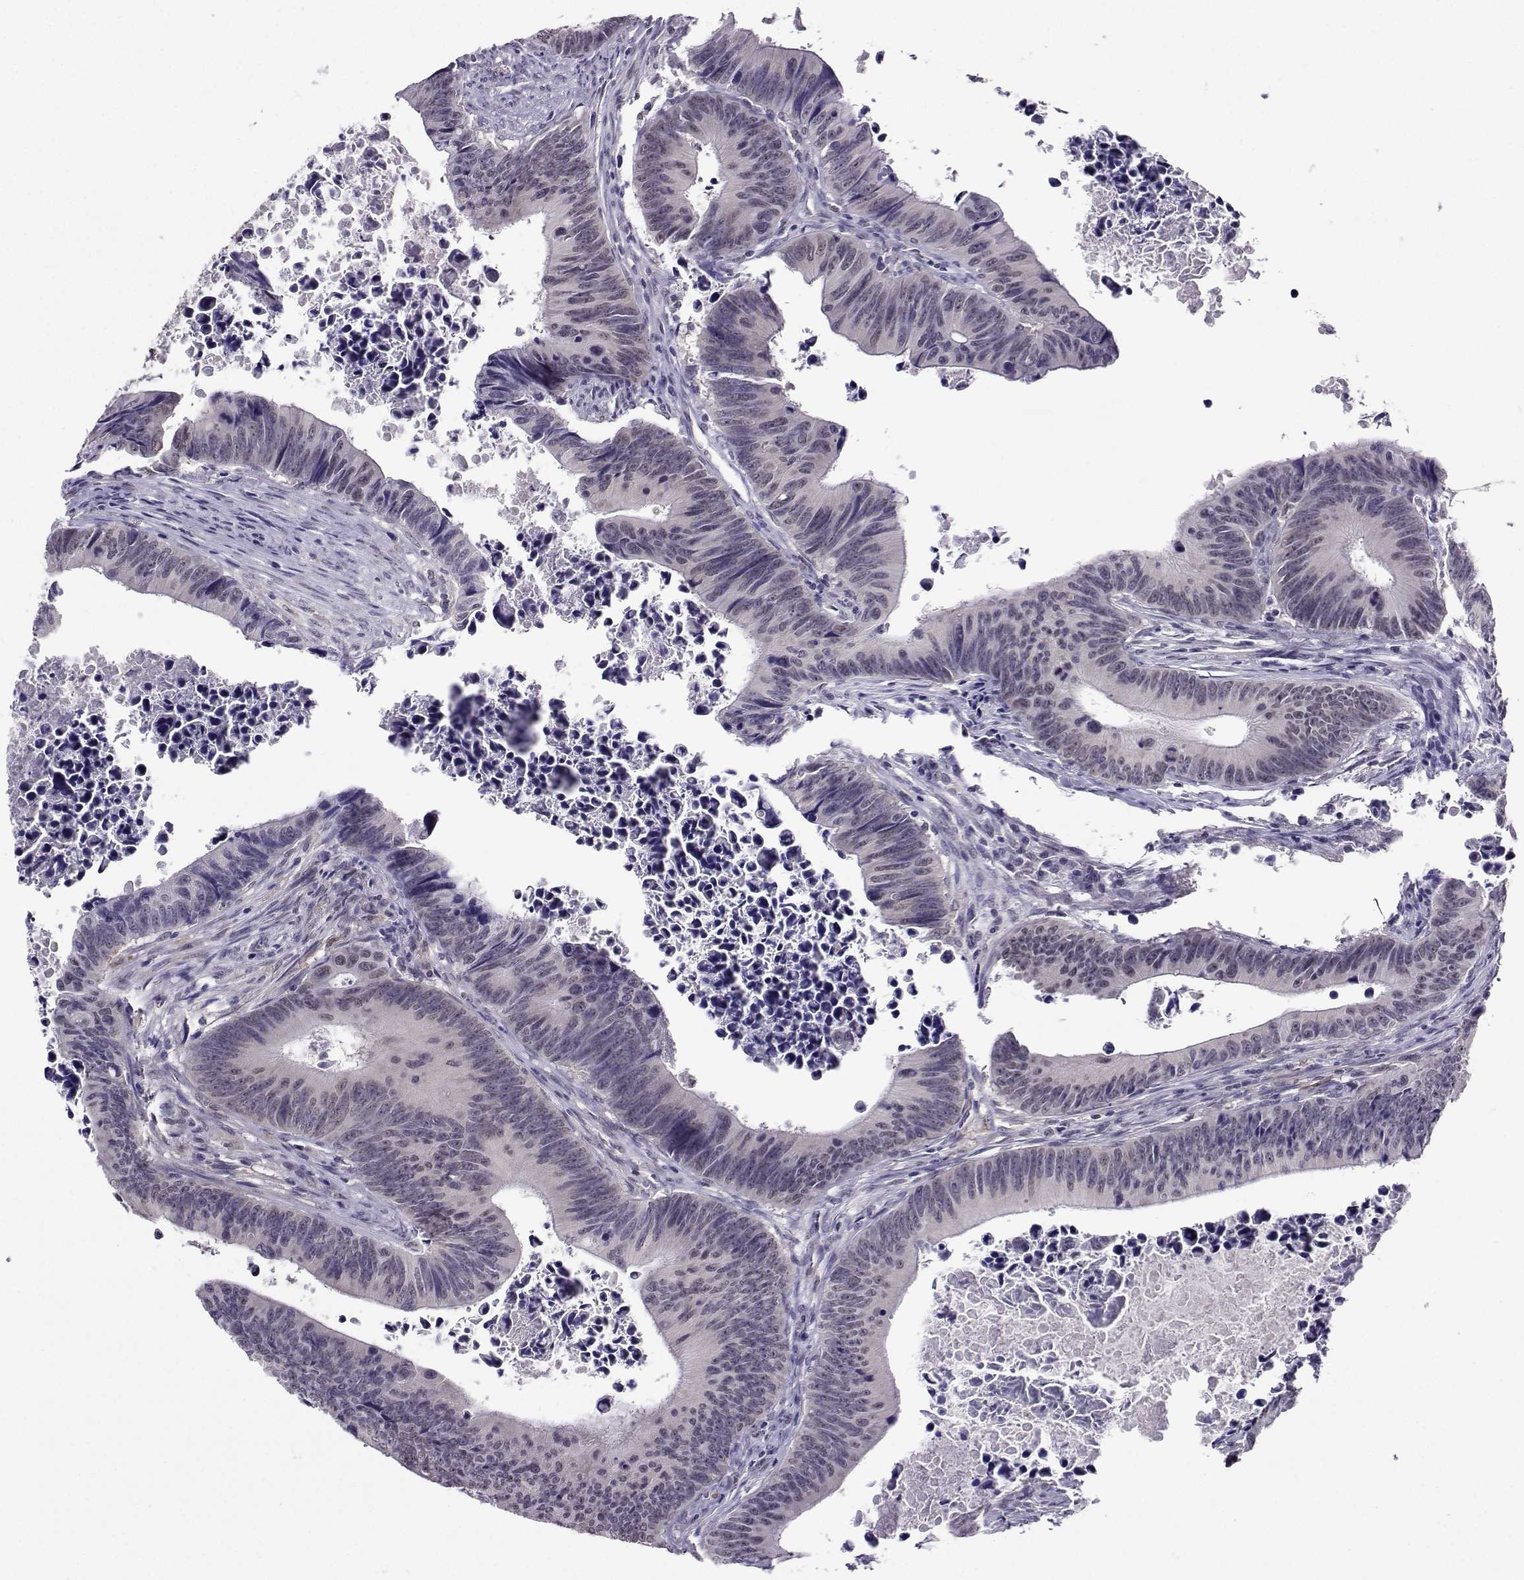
{"staining": {"intensity": "negative", "quantity": "none", "location": "none"}, "tissue": "colorectal cancer", "cell_type": "Tumor cells", "image_type": "cancer", "snomed": [{"axis": "morphology", "description": "Adenocarcinoma, NOS"}, {"axis": "topography", "description": "Colon"}], "caption": "Colorectal cancer (adenocarcinoma) was stained to show a protein in brown. There is no significant expression in tumor cells. (Brightfield microscopy of DAB IHC at high magnification).", "gene": "DDX20", "patient": {"sex": "female", "age": 87}}